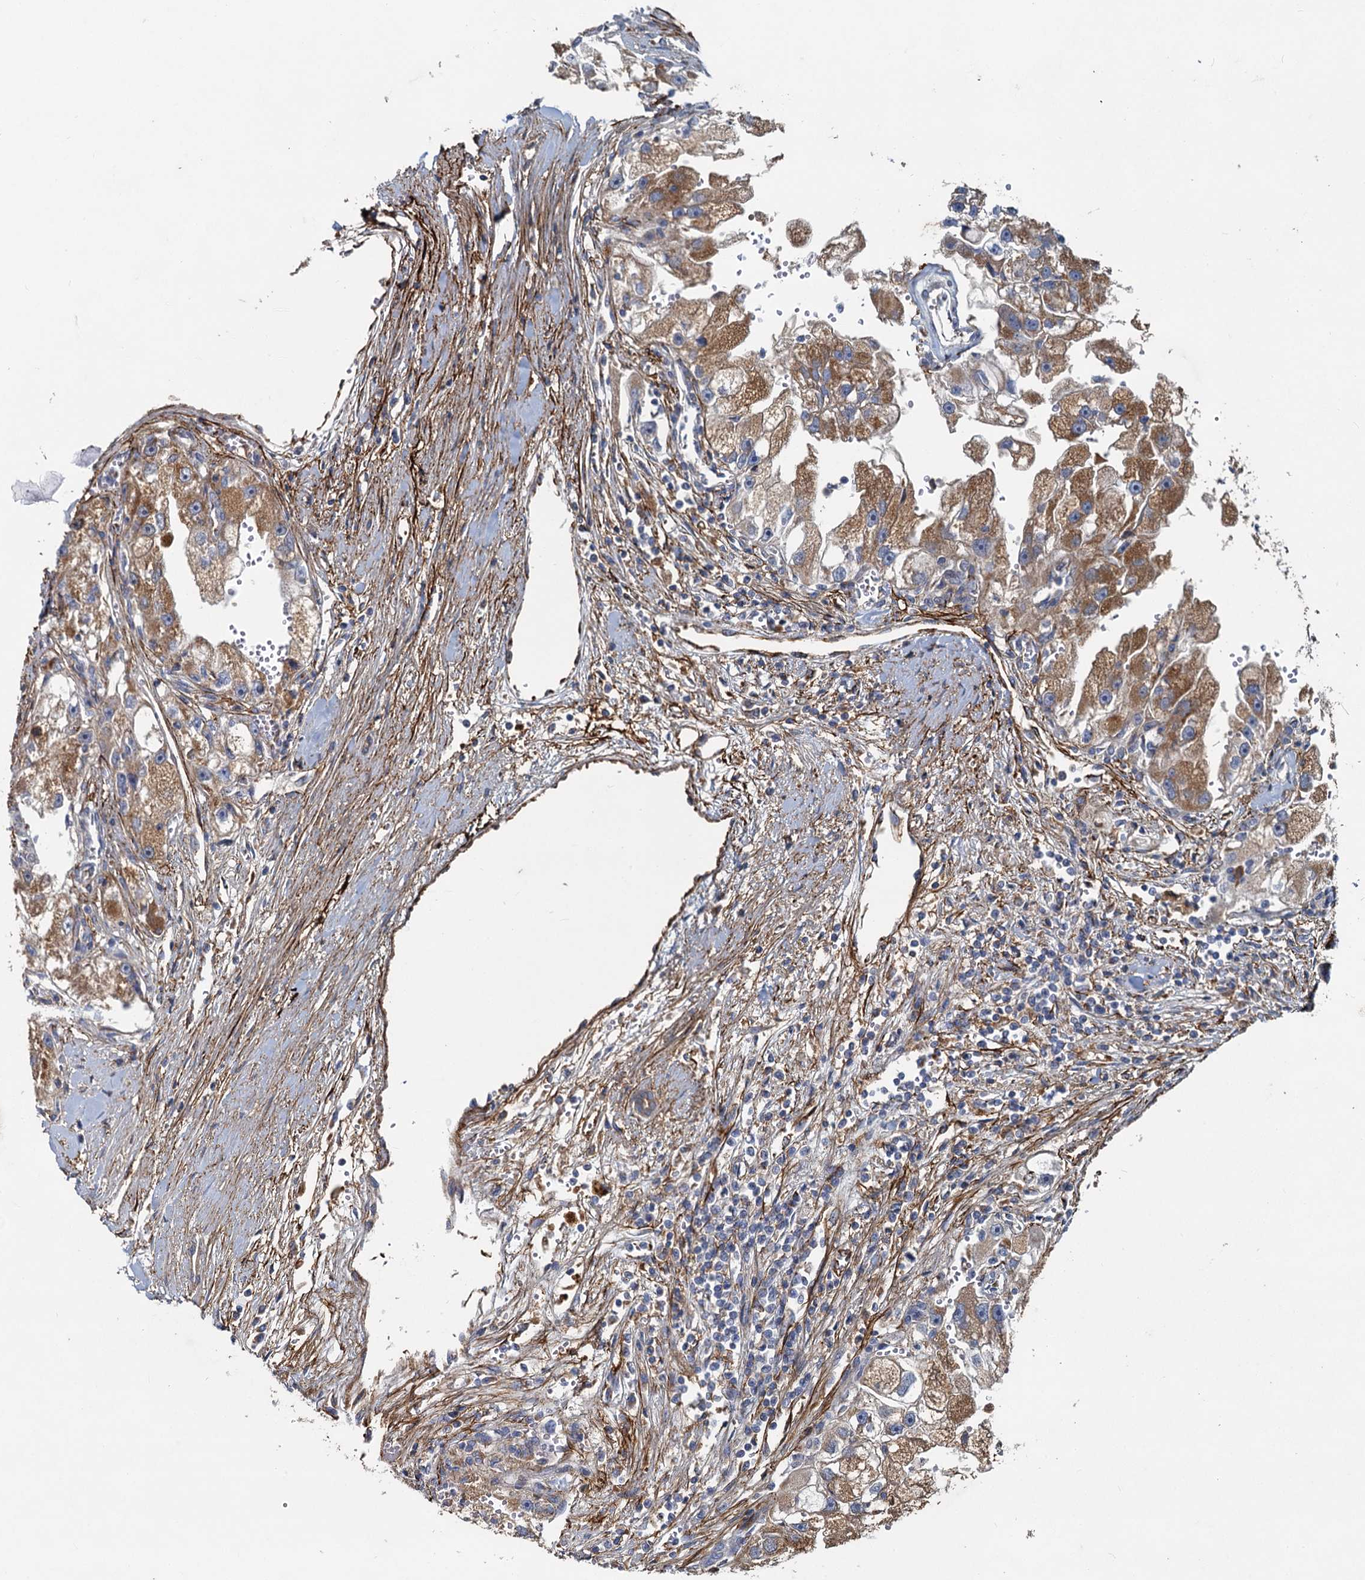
{"staining": {"intensity": "moderate", "quantity": ">75%", "location": "cytoplasmic/membranous"}, "tissue": "renal cancer", "cell_type": "Tumor cells", "image_type": "cancer", "snomed": [{"axis": "morphology", "description": "Adenocarcinoma, NOS"}, {"axis": "topography", "description": "Kidney"}], "caption": "Immunohistochemistry (IHC) (DAB (3,3'-diaminobenzidine)) staining of renal cancer (adenocarcinoma) shows moderate cytoplasmic/membranous protein positivity in approximately >75% of tumor cells. Ihc stains the protein in brown and the nuclei are stained blue.", "gene": "ADCY2", "patient": {"sex": "male", "age": 63}}